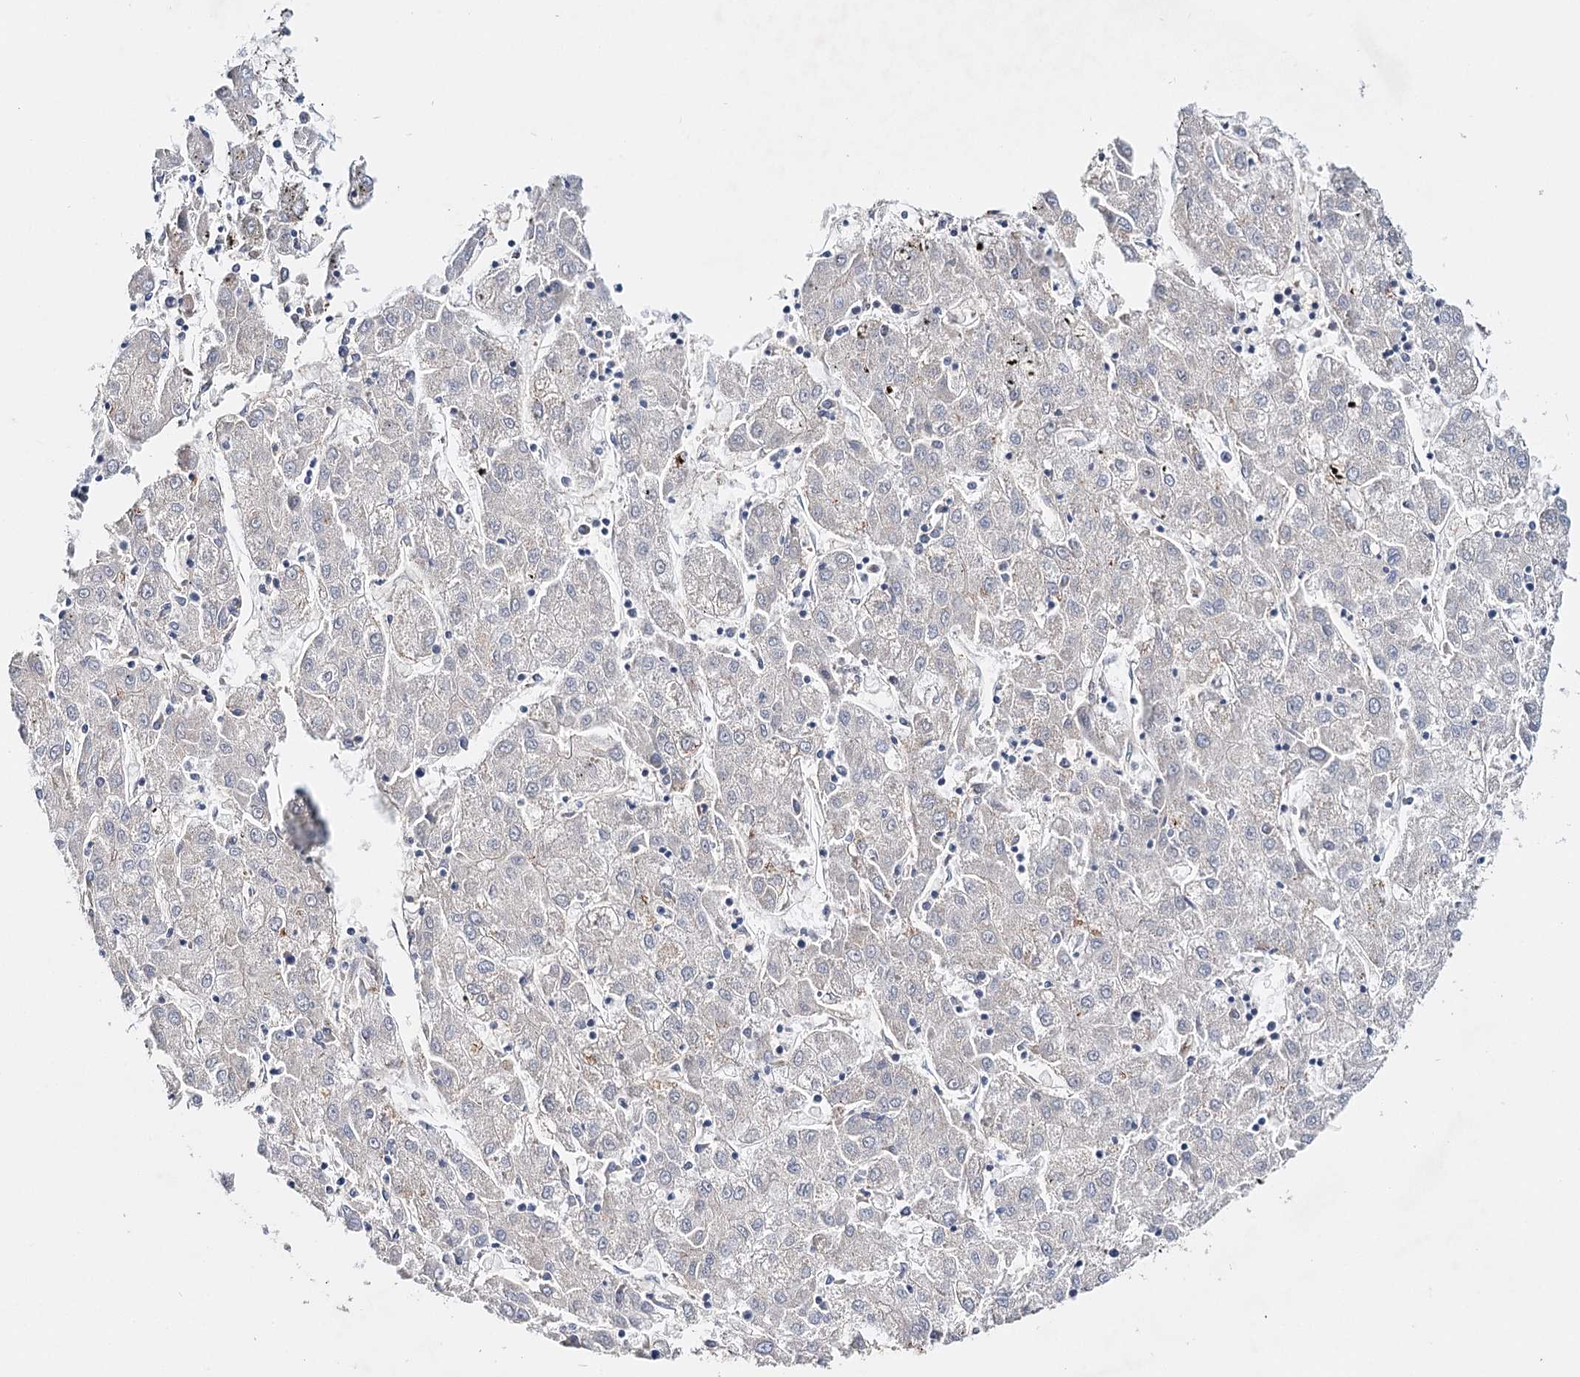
{"staining": {"intensity": "negative", "quantity": "none", "location": "none"}, "tissue": "liver cancer", "cell_type": "Tumor cells", "image_type": "cancer", "snomed": [{"axis": "morphology", "description": "Carcinoma, Hepatocellular, NOS"}, {"axis": "topography", "description": "Liver"}], "caption": "Immunohistochemistry (IHC) of liver hepatocellular carcinoma demonstrates no expression in tumor cells.", "gene": "CFAP46", "patient": {"sex": "male", "age": 72}}